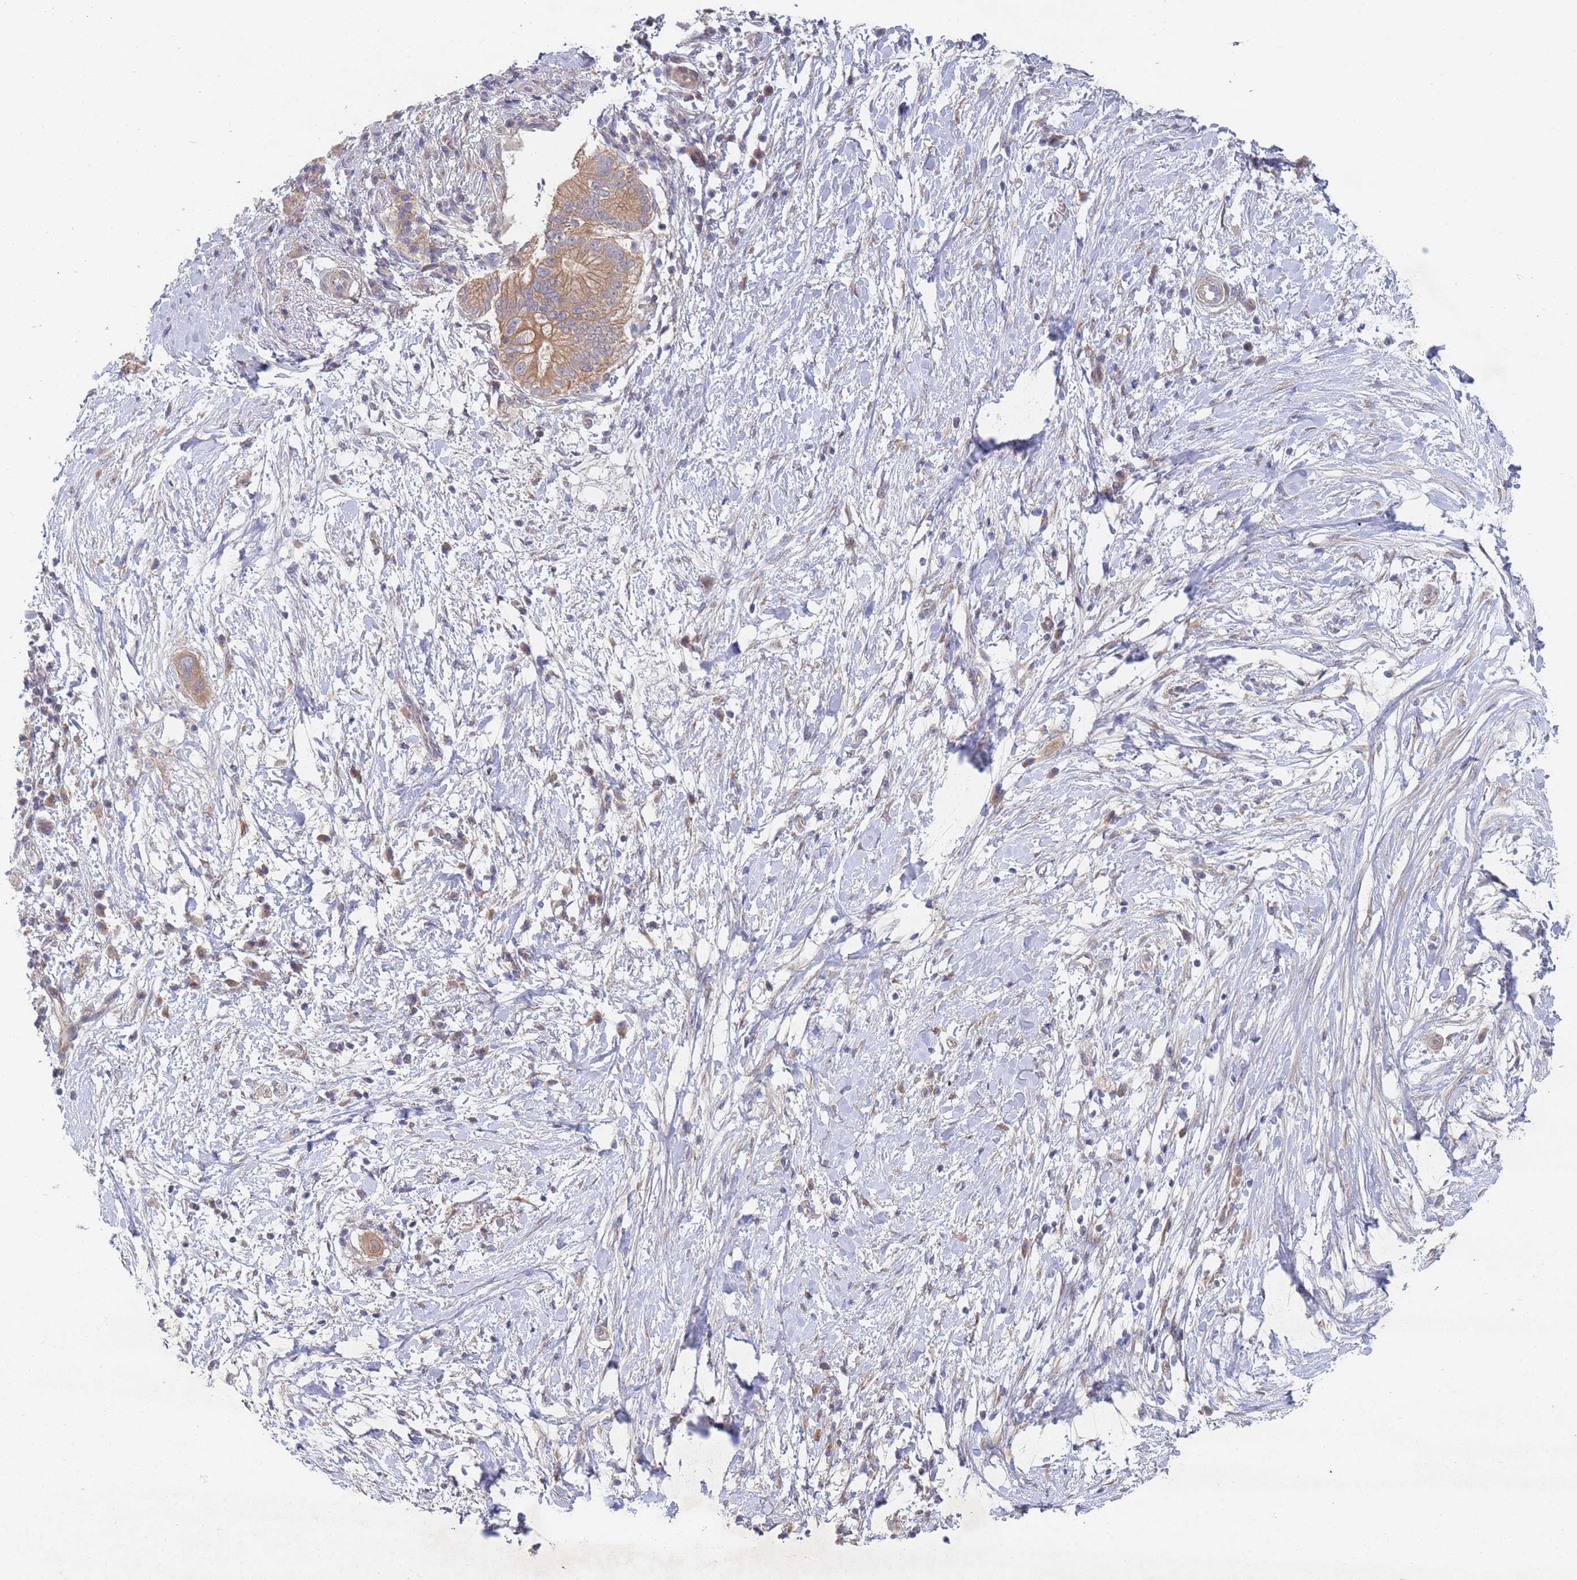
{"staining": {"intensity": "moderate", "quantity": ">75%", "location": "cytoplasmic/membranous"}, "tissue": "pancreatic cancer", "cell_type": "Tumor cells", "image_type": "cancer", "snomed": [{"axis": "morphology", "description": "Adenocarcinoma, NOS"}, {"axis": "topography", "description": "Pancreas"}], "caption": "Protein expression analysis of human pancreatic cancer reveals moderate cytoplasmic/membranous positivity in about >75% of tumor cells.", "gene": "SLC35F5", "patient": {"sex": "male", "age": 68}}